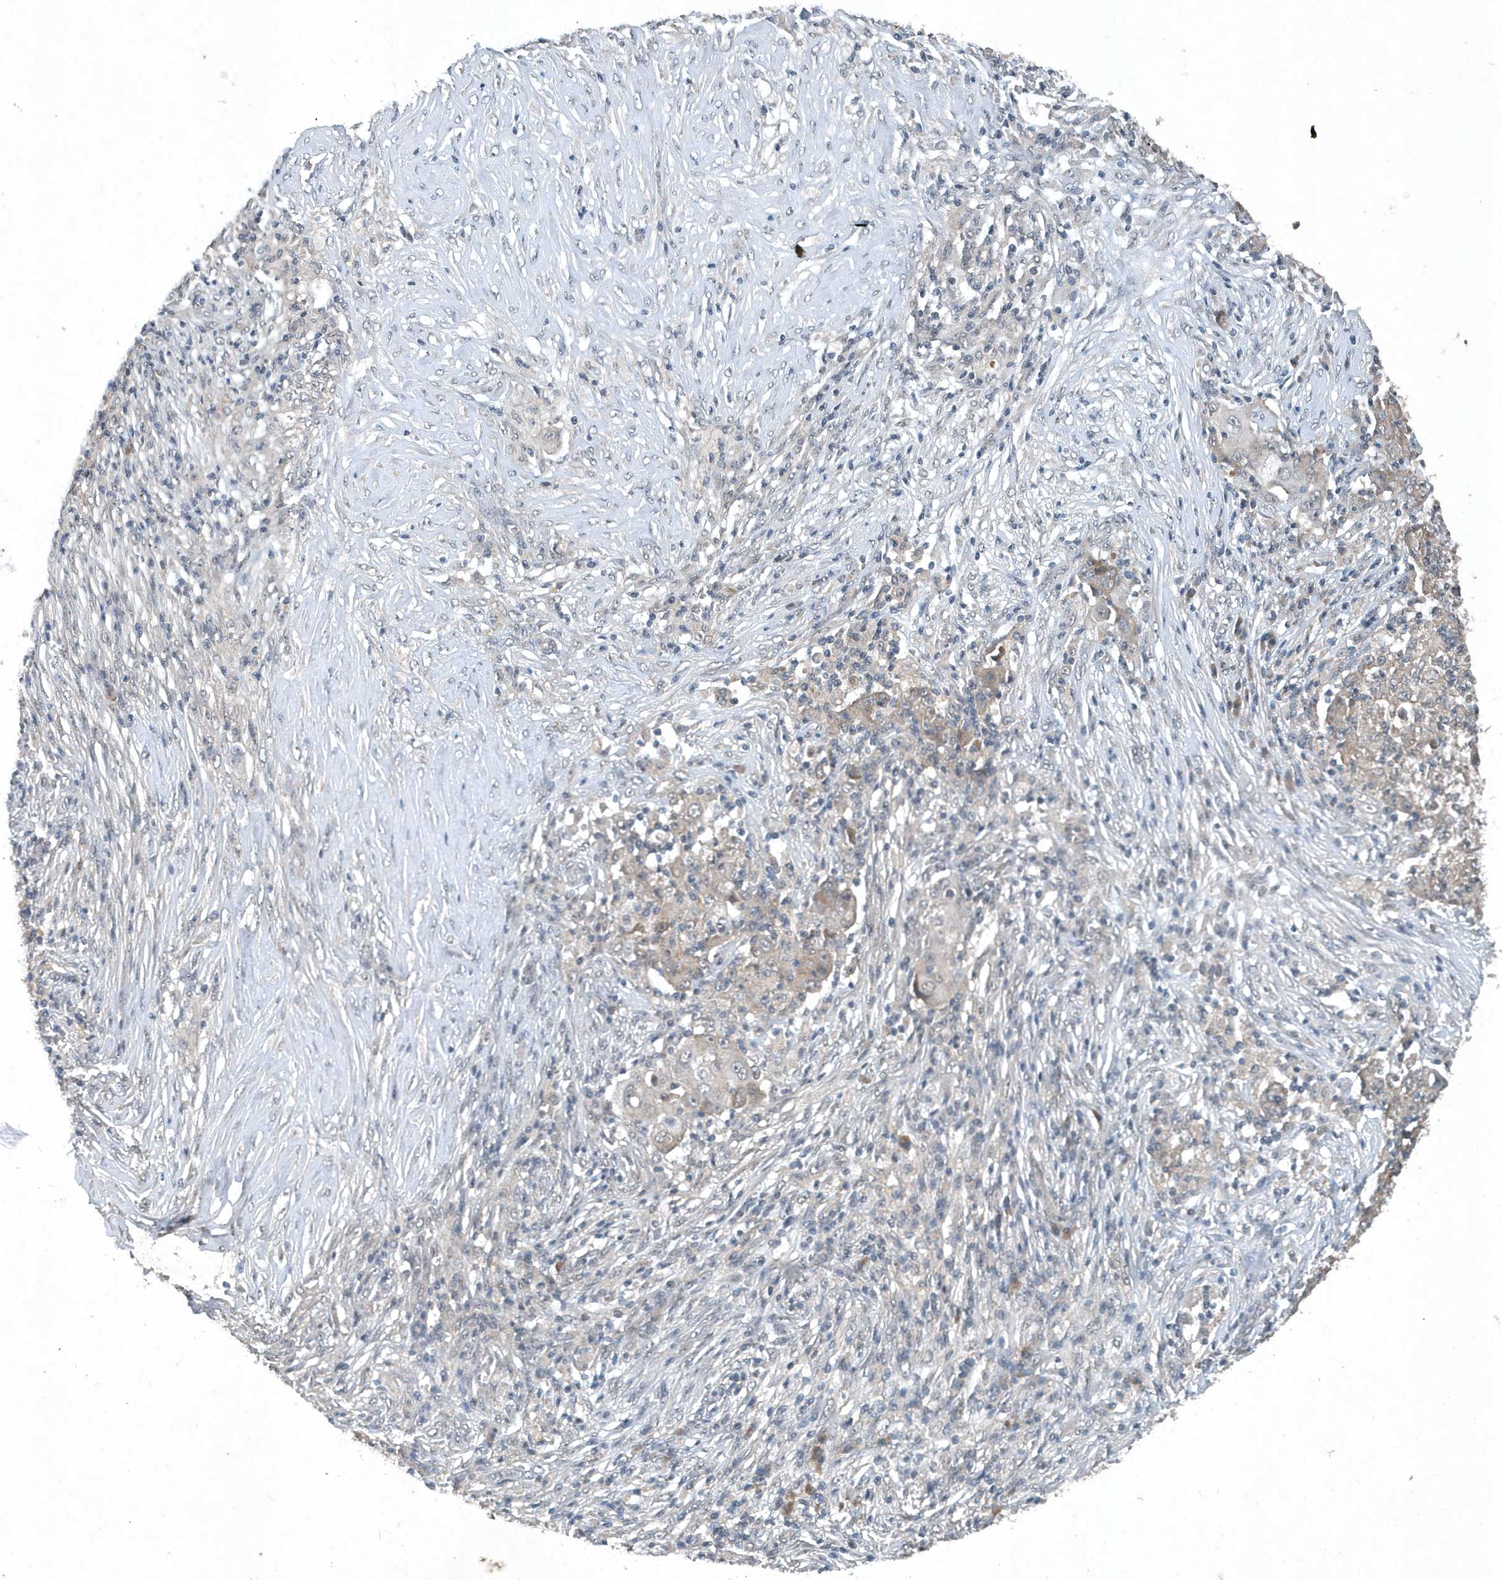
{"staining": {"intensity": "weak", "quantity": "<25%", "location": "cytoplasmic/membranous"}, "tissue": "ovarian cancer", "cell_type": "Tumor cells", "image_type": "cancer", "snomed": [{"axis": "morphology", "description": "Carcinoma, endometroid"}, {"axis": "topography", "description": "Ovary"}], "caption": "Histopathology image shows no protein expression in tumor cells of ovarian endometroid carcinoma tissue.", "gene": "SCFD2", "patient": {"sex": "female", "age": 42}}